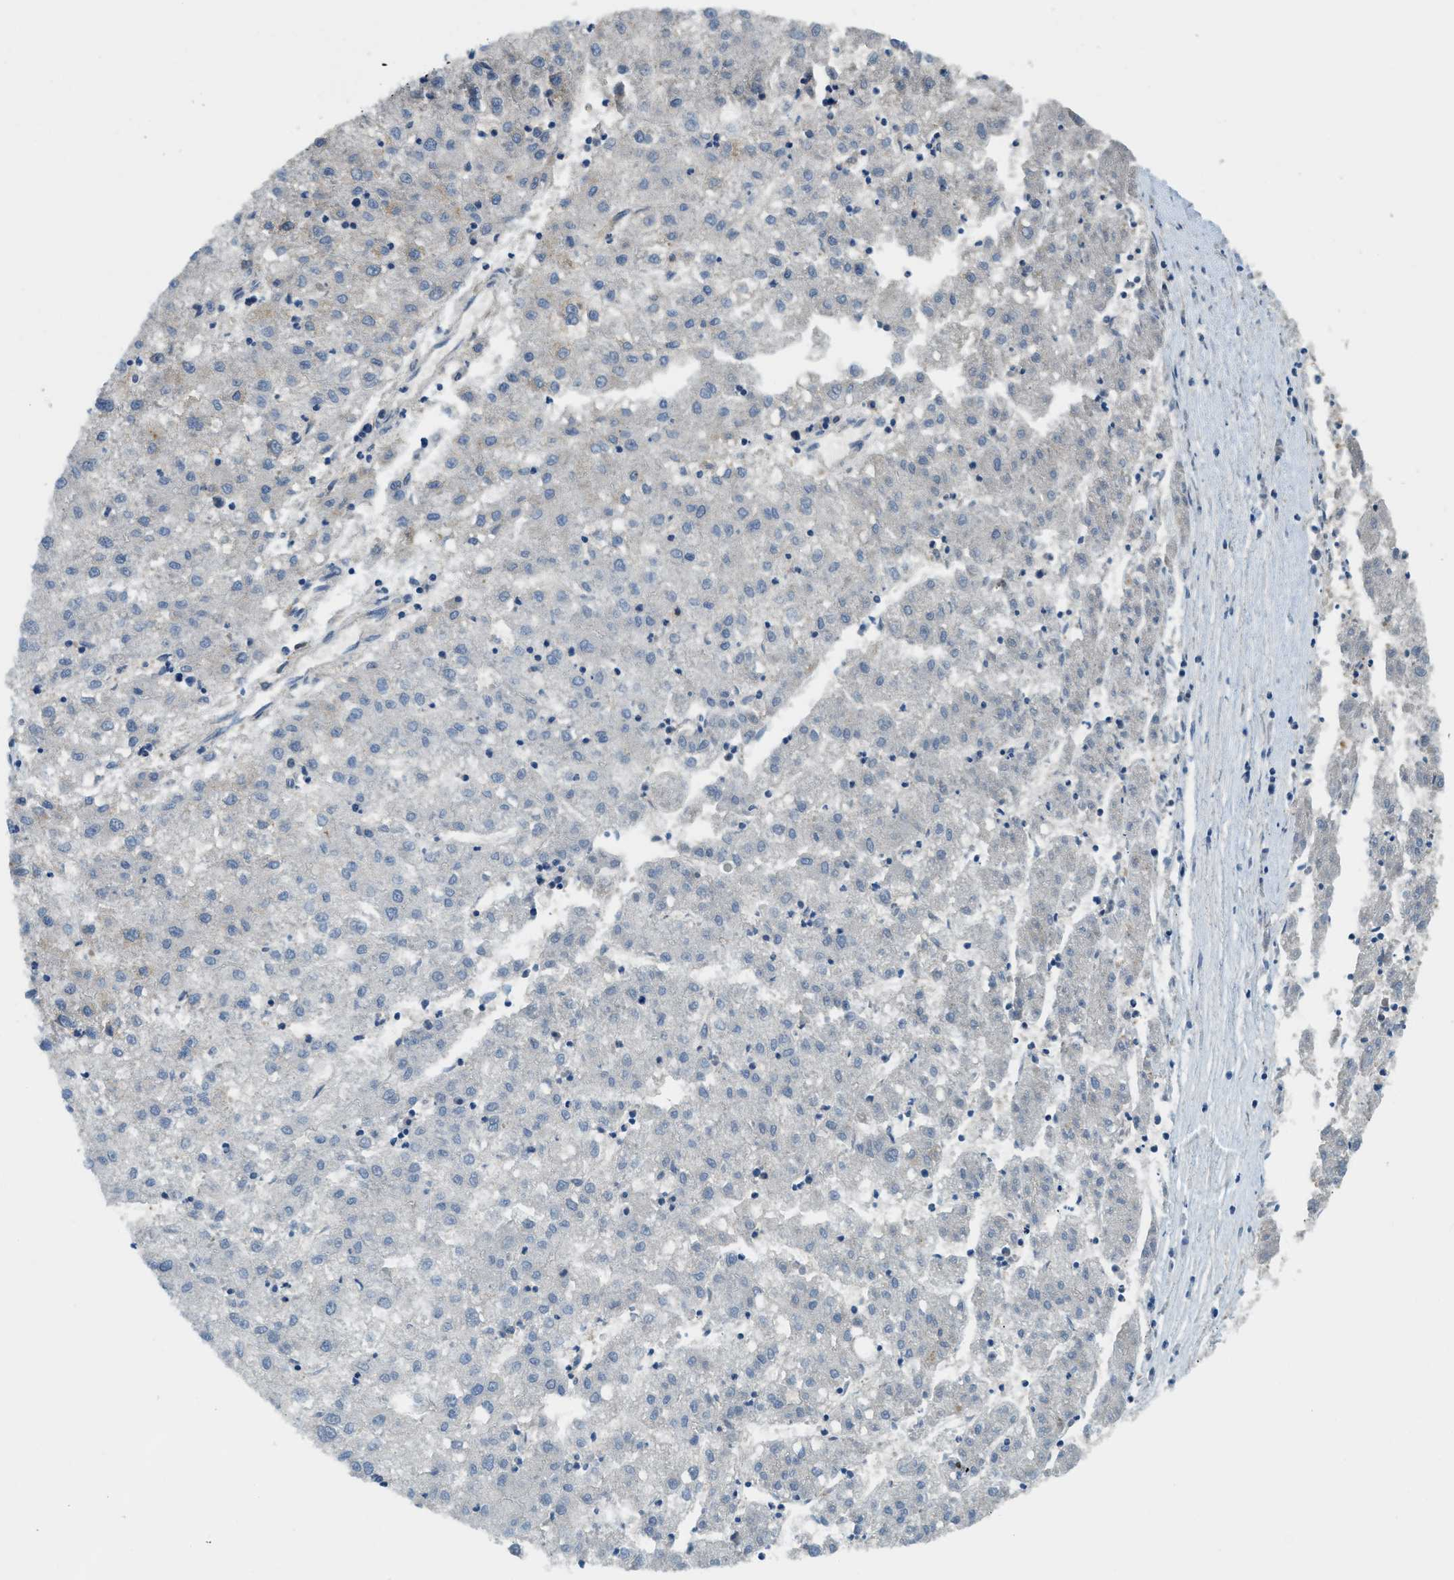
{"staining": {"intensity": "negative", "quantity": "none", "location": "none"}, "tissue": "liver cancer", "cell_type": "Tumor cells", "image_type": "cancer", "snomed": [{"axis": "morphology", "description": "Carcinoma, Hepatocellular, NOS"}, {"axis": "topography", "description": "Liver"}], "caption": "An immunohistochemistry (IHC) image of liver cancer (hepatocellular carcinoma) is shown. There is no staining in tumor cells of liver cancer (hepatocellular carcinoma).", "gene": "BAG4", "patient": {"sex": "male", "age": 72}}